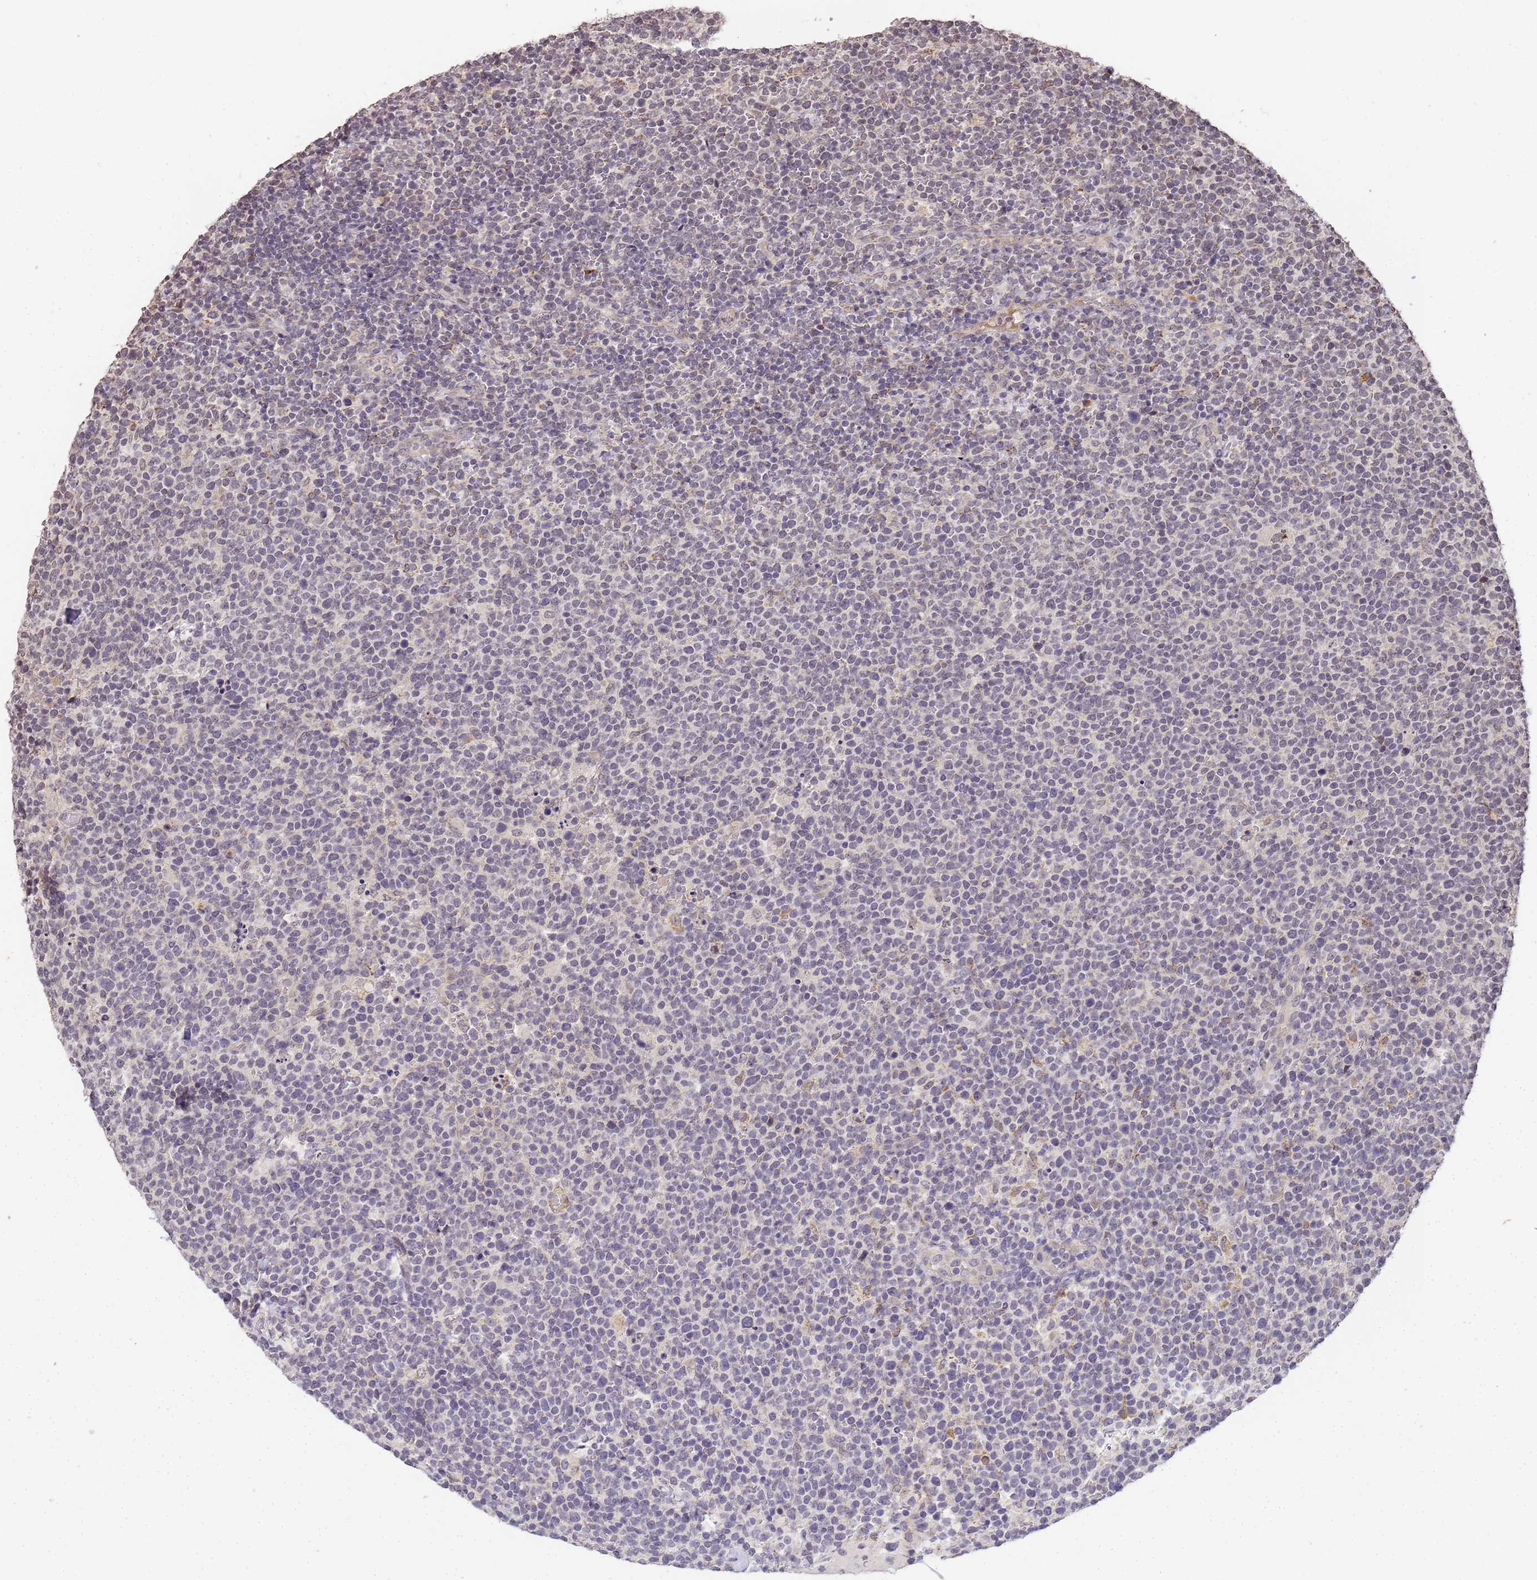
{"staining": {"intensity": "negative", "quantity": "none", "location": "none"}, "tissue": "lymphoma", "cell_type": "Tumor cells", "image_type": "cancer", "snomed": [{"axis": "morphology", "description": "Malignant lymphoma, non-Hodgkin's type, High grade"}, {"axis": "topography", "description": "Lymph node"}], "caption": "Immunohistochemical staining of lymphoma displays no significant expression in tumor cells.", "gene": "MYL7", "patient": {"sex": "male", "age": 61}}